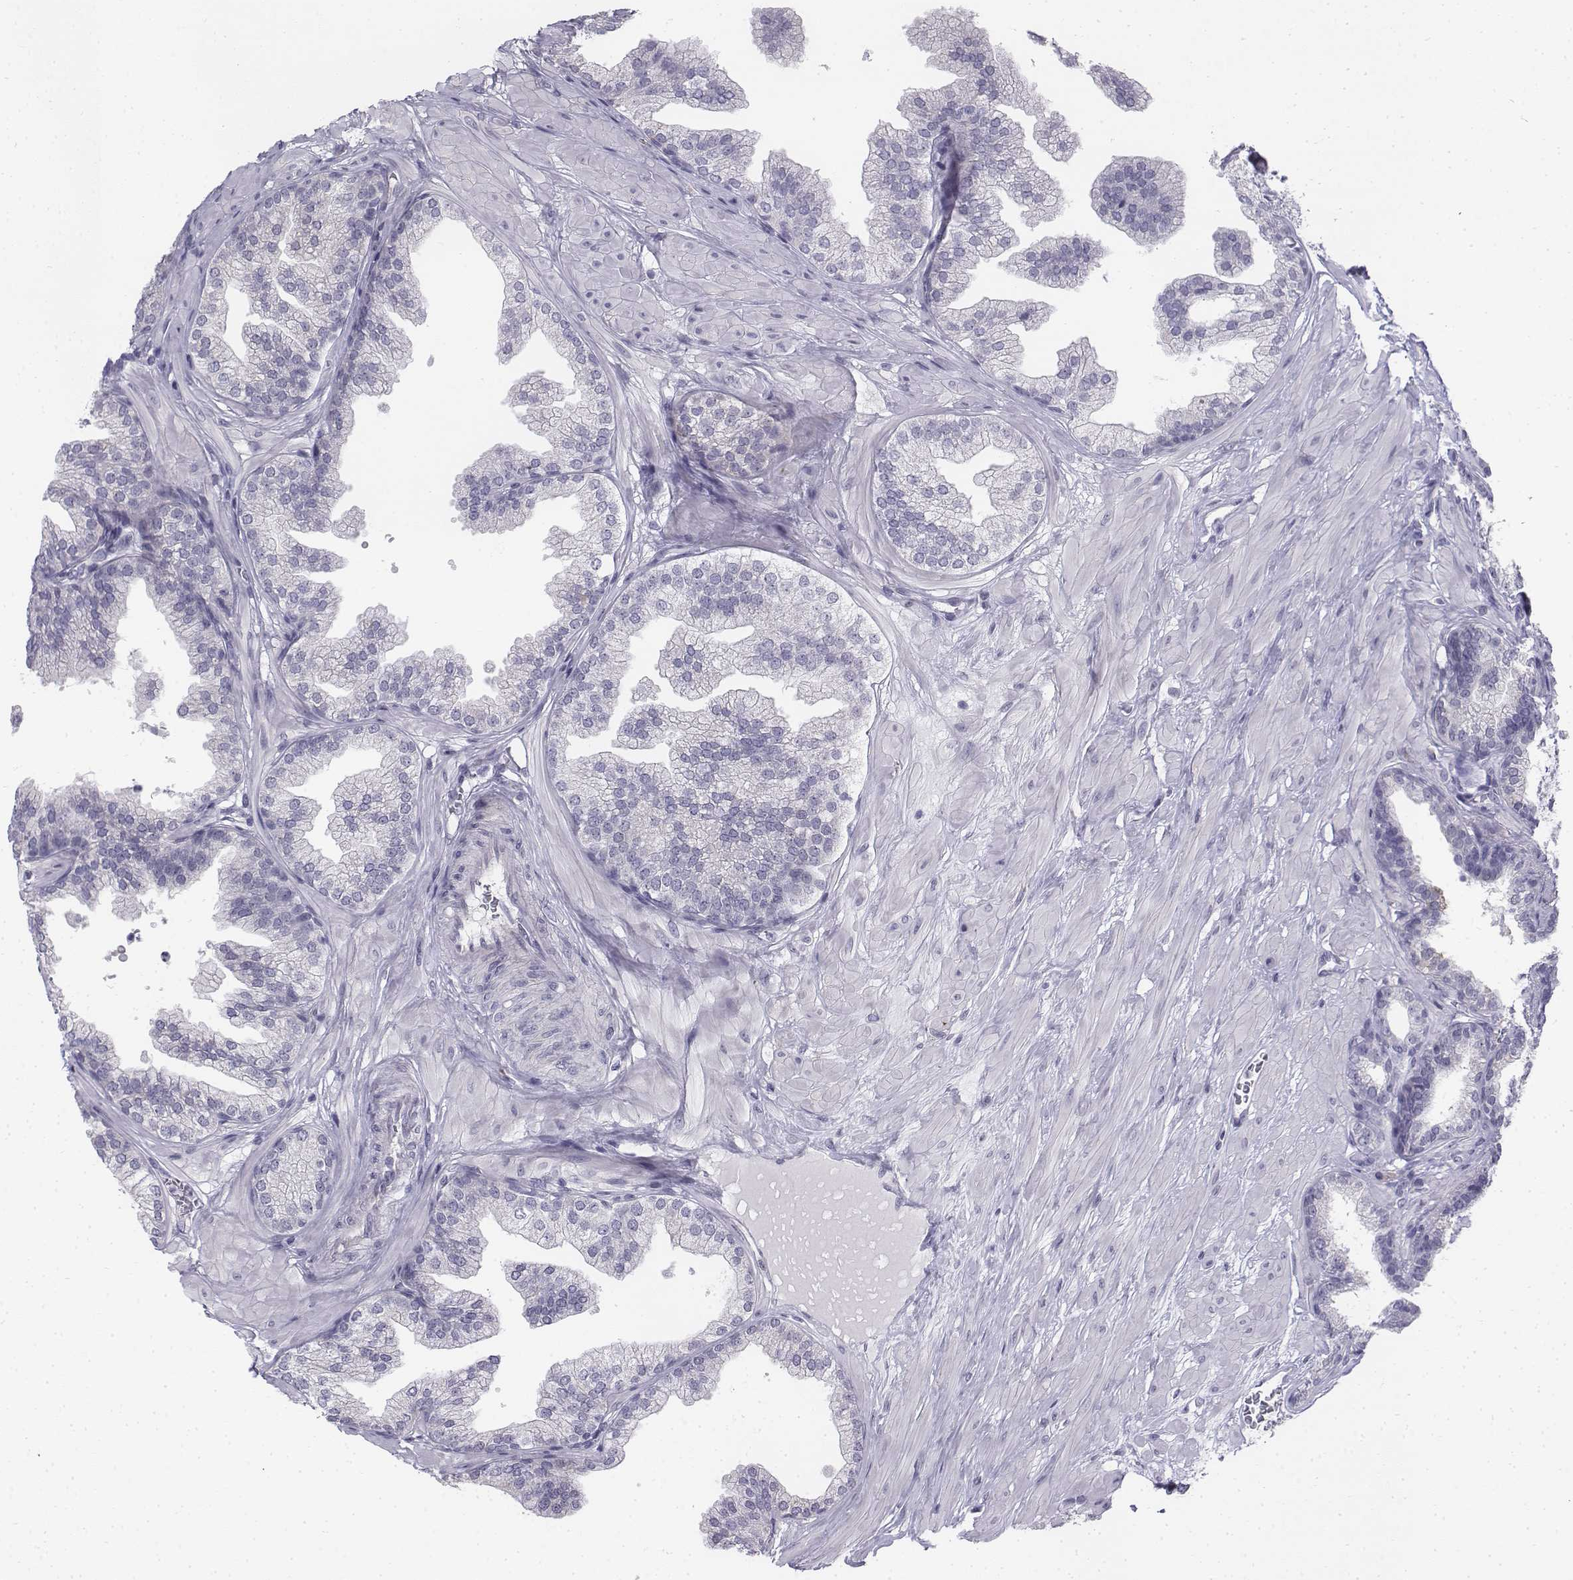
{"staining": {"intensity": "negative", "quantity": "none", "location": "none"}, "tissue": "prostate", "cell_type": "Glandular cells", "image_type": "normal", "snomed": [{"axis": "morphology", "description": "Normal tissue, NOS"}, {"axis": "topography", "description": "Prostate"}], "caption": "This histopathology image is of benign prostate stained with immunohistochemistry (IHC) to label a protein in brown with the nuclei are counter-stained blue. There is no staining in glandular cells.", "gene": "PENK", "patient": {"sex": "male", "age": 37}}